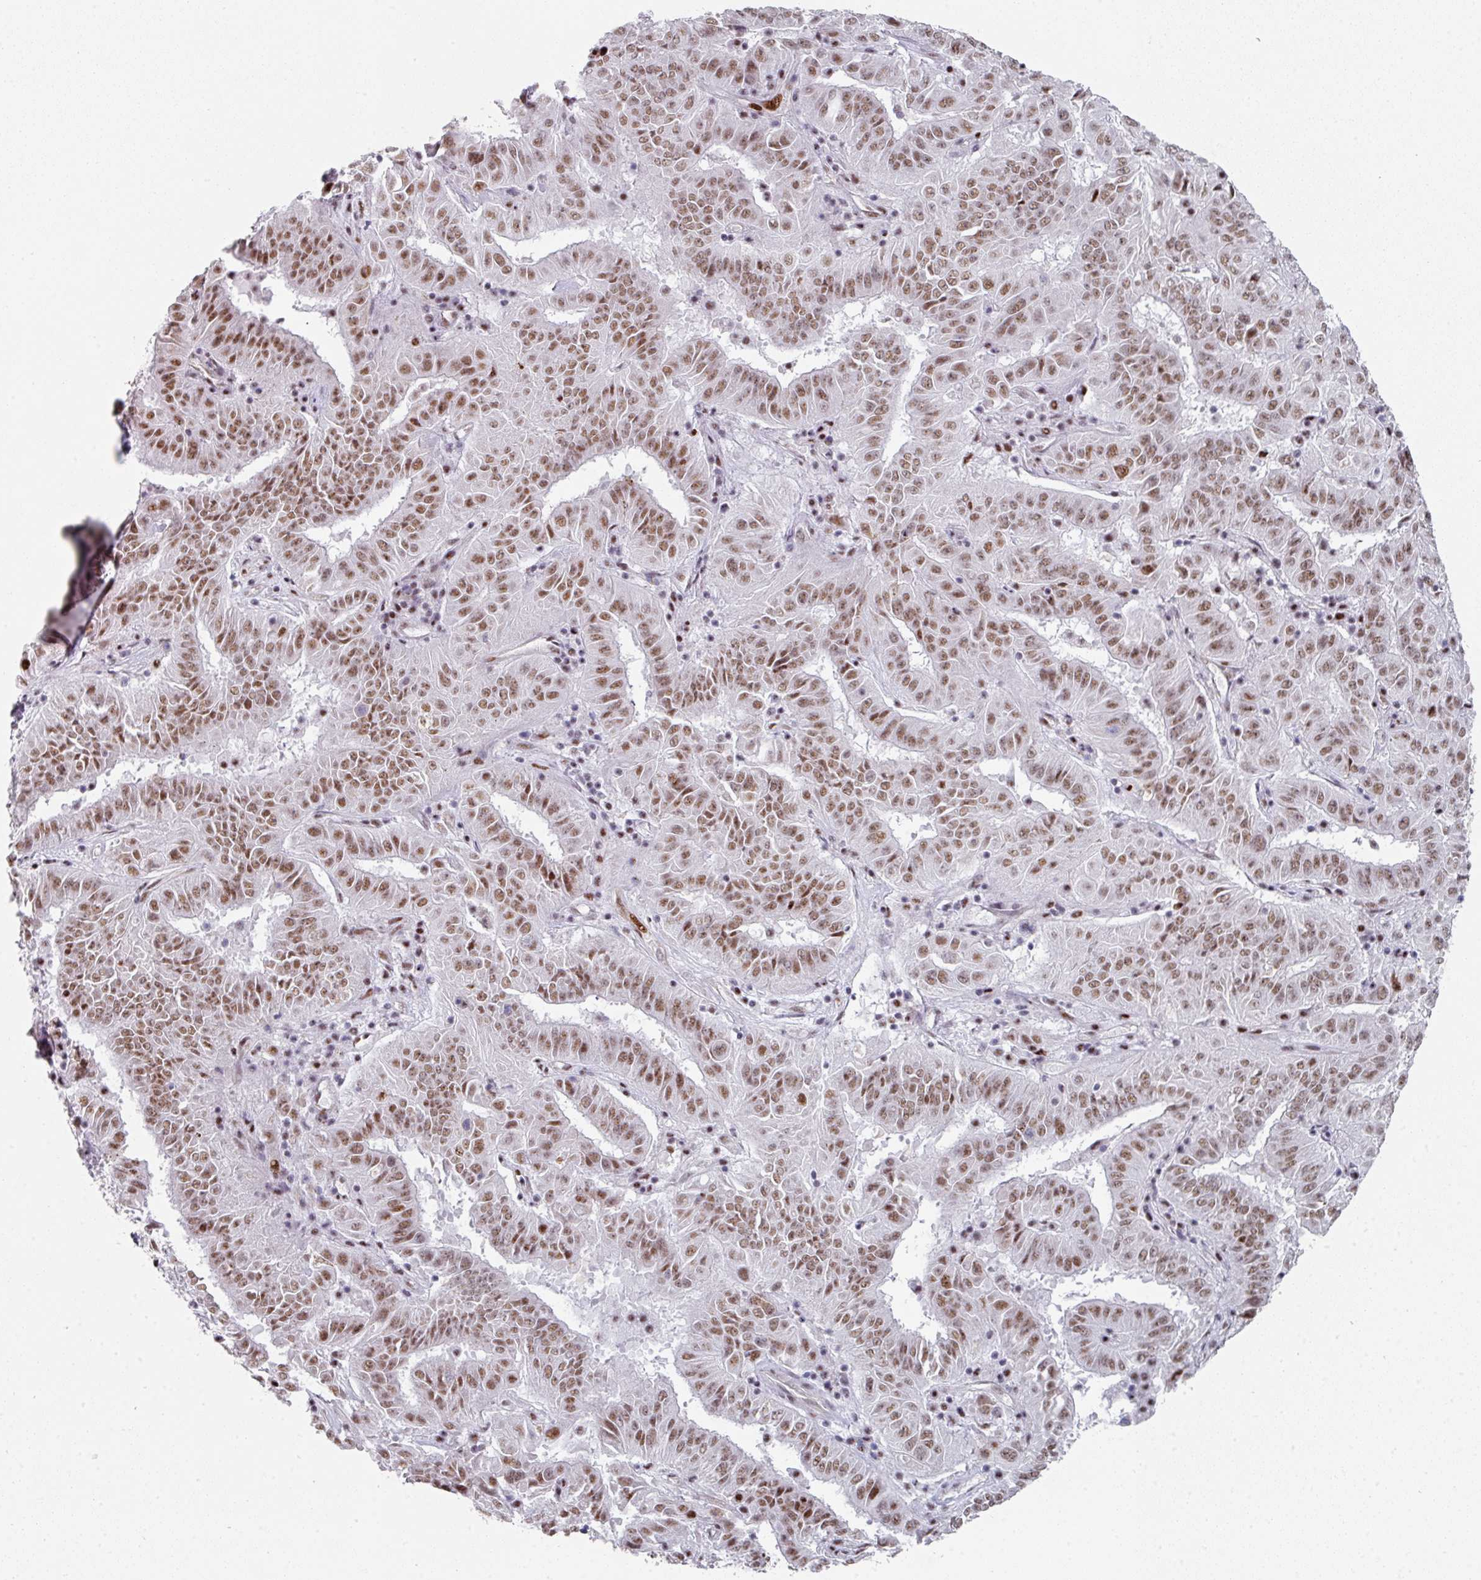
{"staining": {"intensity": "moderate", "quantity": ">75%", "location": "nuclear"}, "tissue": "pancreatic cancer", "cell_type": "Tumor cells", "image_type": "cancer", "snomed": [{"axis": "morphology", "description": "Adenocarcinoma, NOS"}, {"axis": "topography", "description": "Pancreas"}], "caption": "Pancreatic cancer (adenocarcinoma) stained with immunohistochemistry exhibits moderate nuclear expression in approximately >75% of tumor cells. (DAB = brown stain, brightfield microscopy at high magnification).", "gene": "SF3B5", "patient": {"sex": "male", "age": 63}}